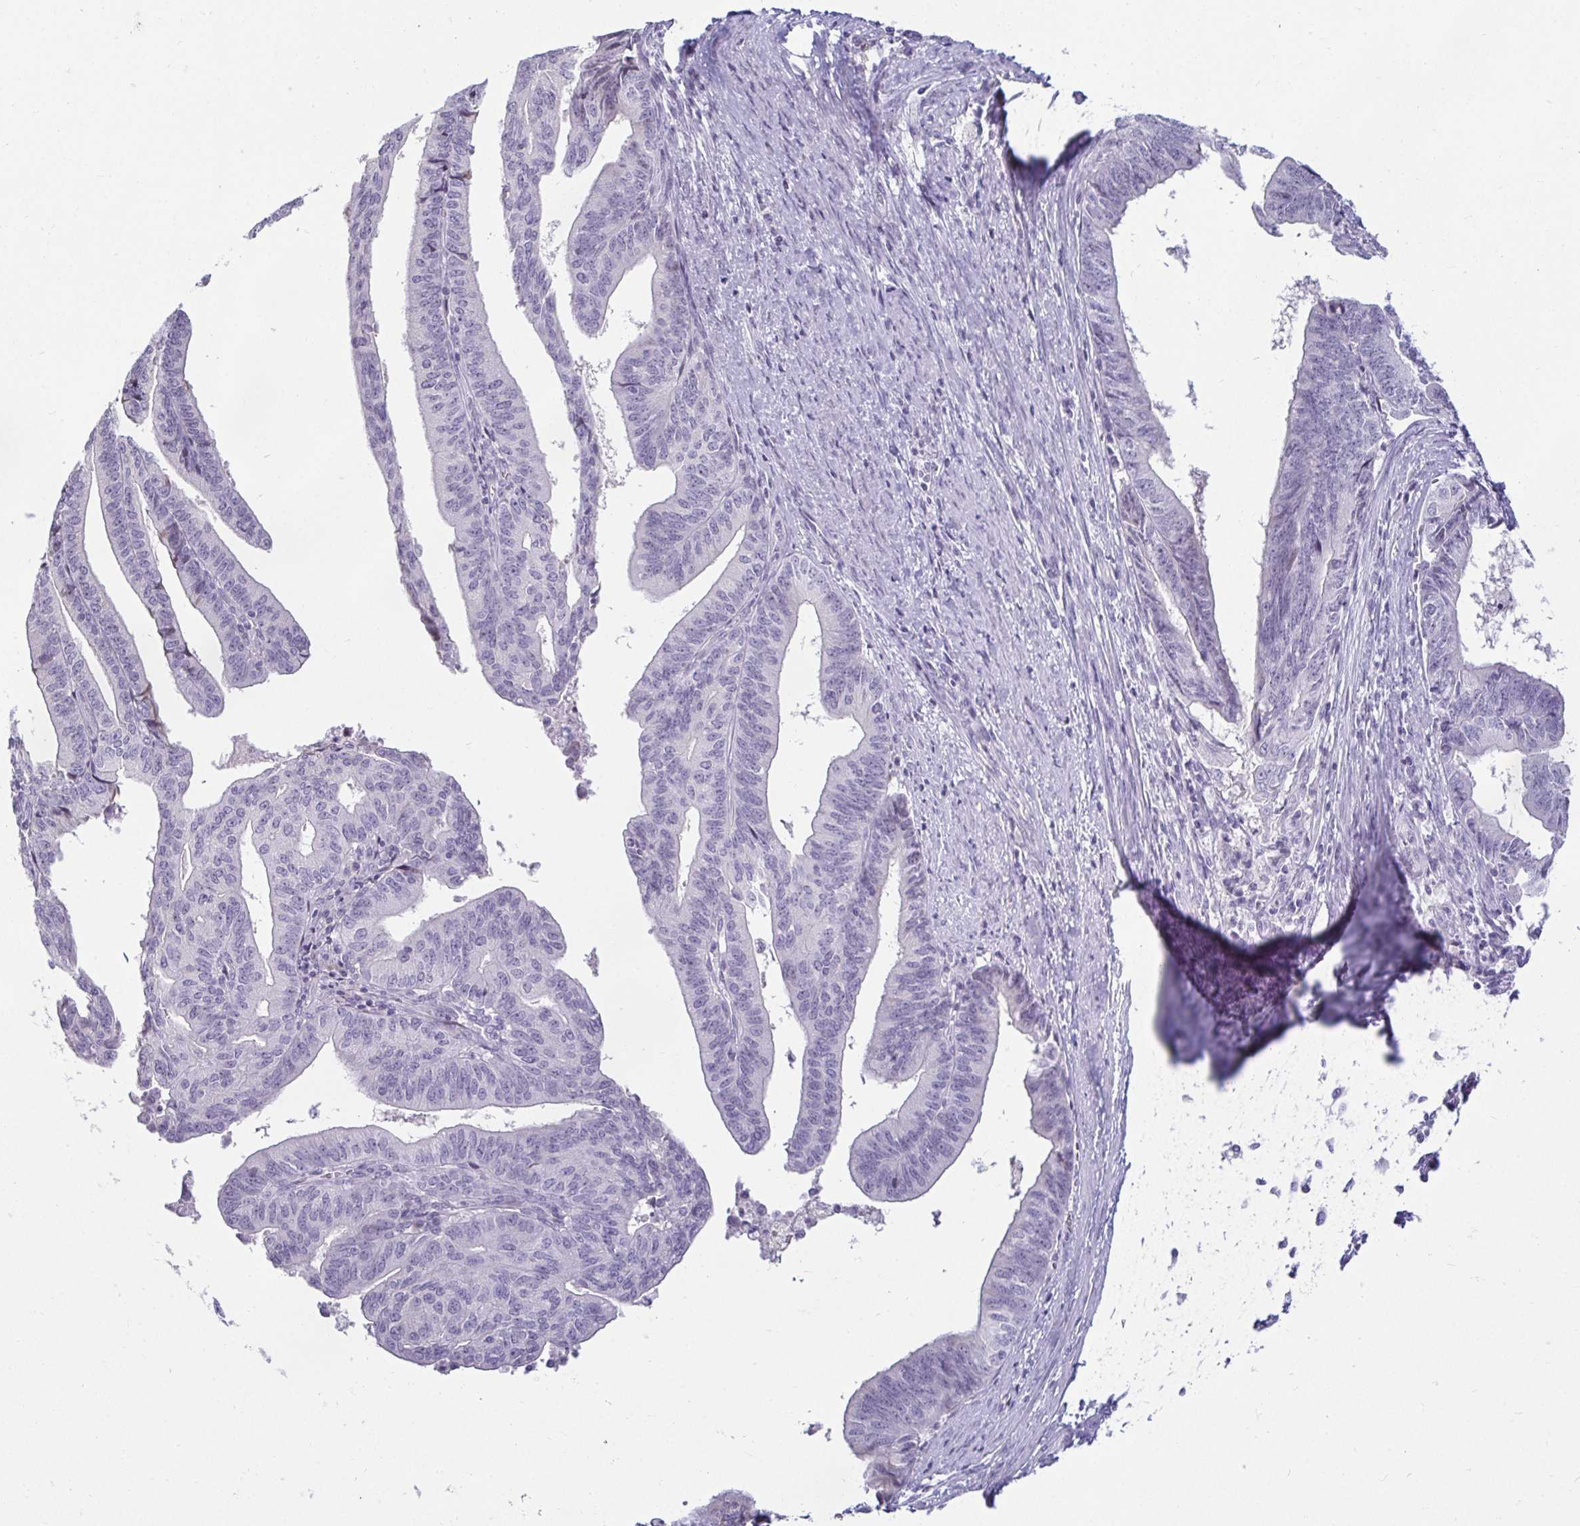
{"staining": {"intensity": "negative", "quantity": "none", "location": "none"}, "tissue": "endometrial cancer", "cell_type": "Tumor cells", "image_type": "cancer", "snomed": [{"axis": "morphology", "description": "Adenocarcinoma, NOS"}, {"axis": "topography", "description": "Endometrium"}], "caption": "IHC histopathology image of human endometrial cancer (adenocarcinoma) stained for a protein (brown), which exhibits no staining in tumor cells.", "gene": "CR2", "patient": {"sex": "female", "age": 65}}